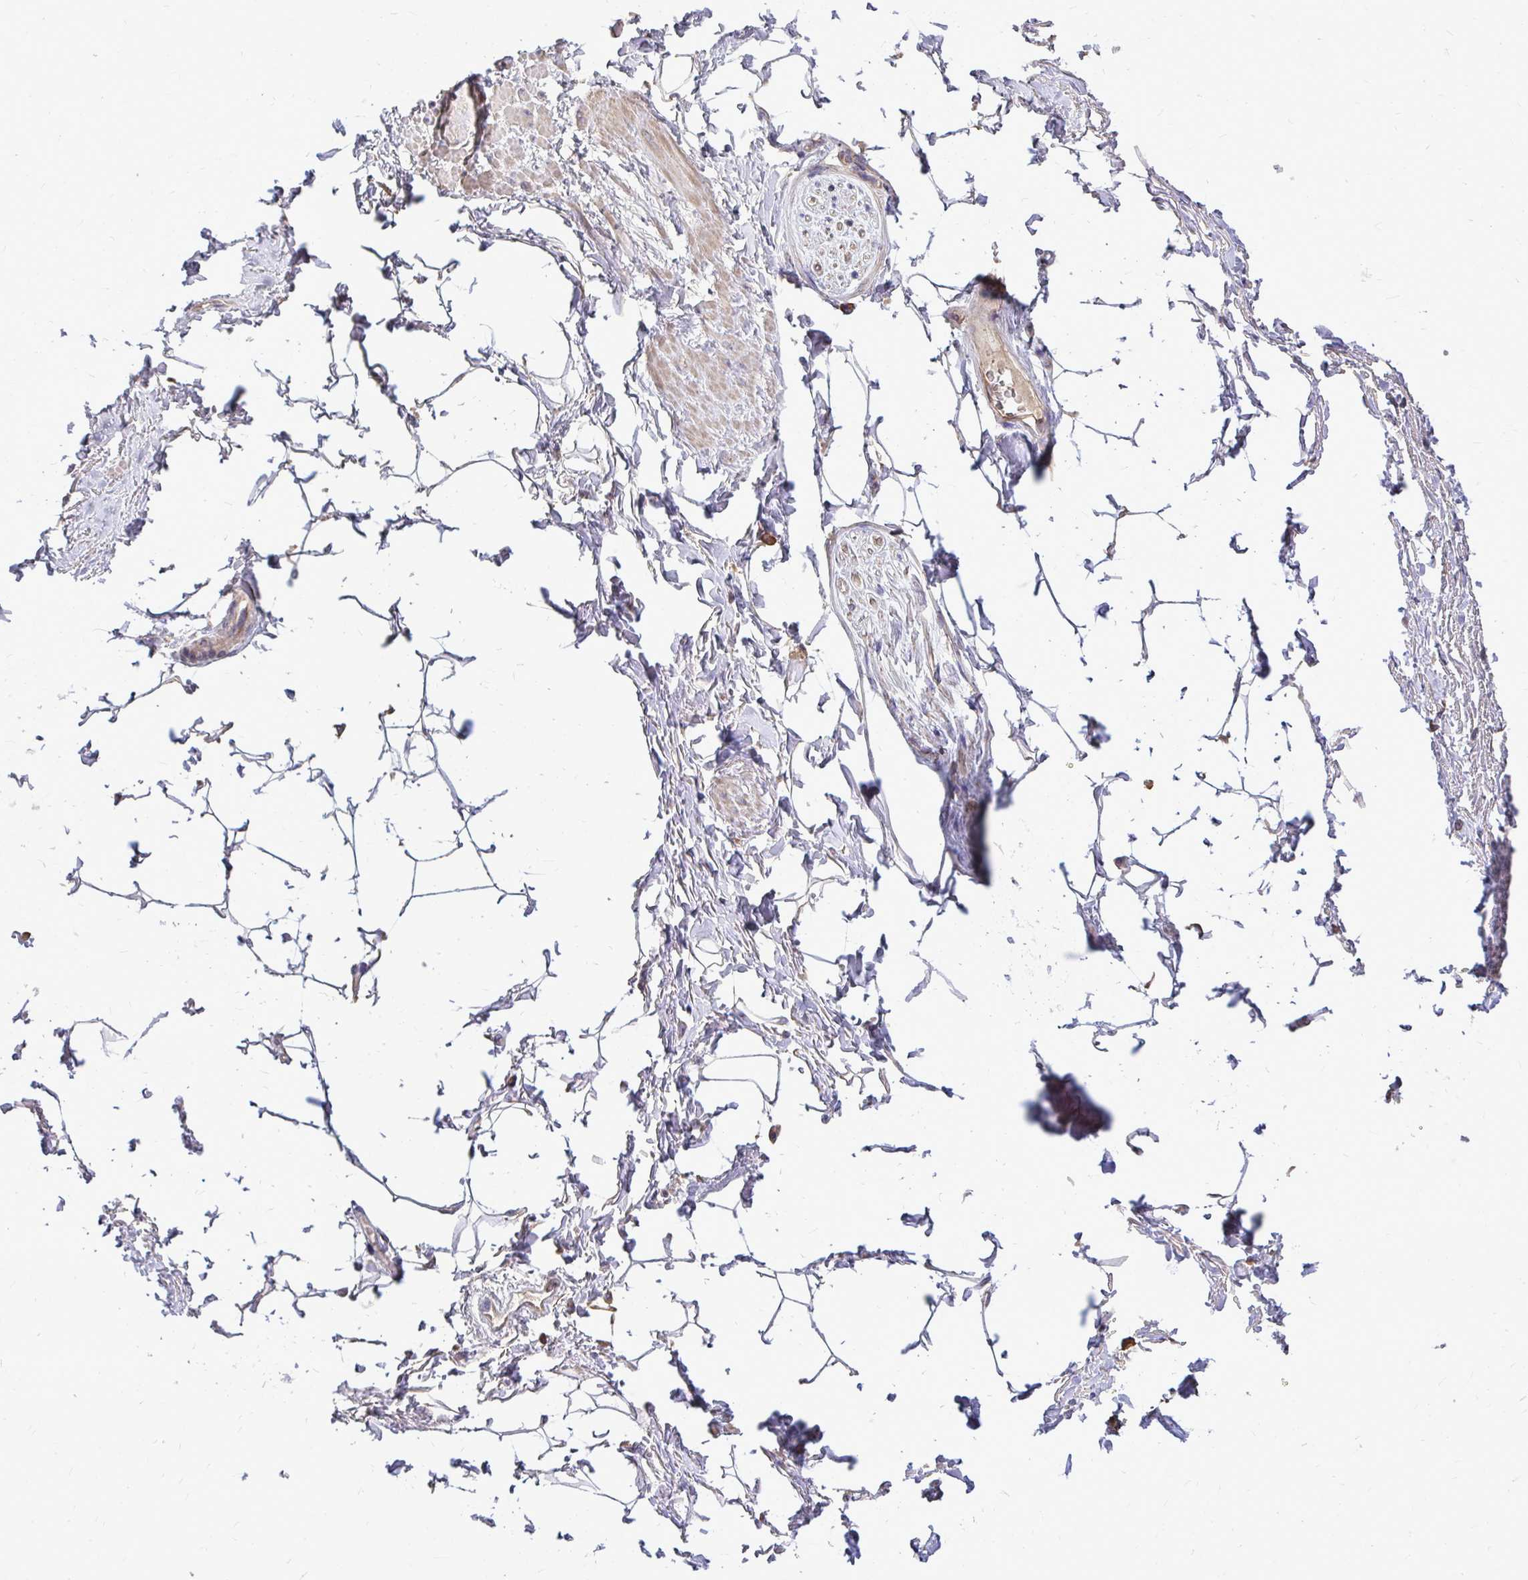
{"staining": {"intensity": "negative", "quantity": "none", "location": "none"}, "tissue": "adipose tissue", "cell_type": "Adipocytes", "image_type": "normal", "snomed": [{"axis": "morphology", "description": "Normal tissue, NOS"}, {"axis": "topography", "description": "Peripheral nerve tissue"}], "caption": "DAB immunohistochemical staining of unremarkable adipose tissue demonstrates no significant positivity in adipocytes. (DAB immunohistochemistry, high magnification).", "gene": "FMR1", "patient": {"sex": "male", "age": 51}}